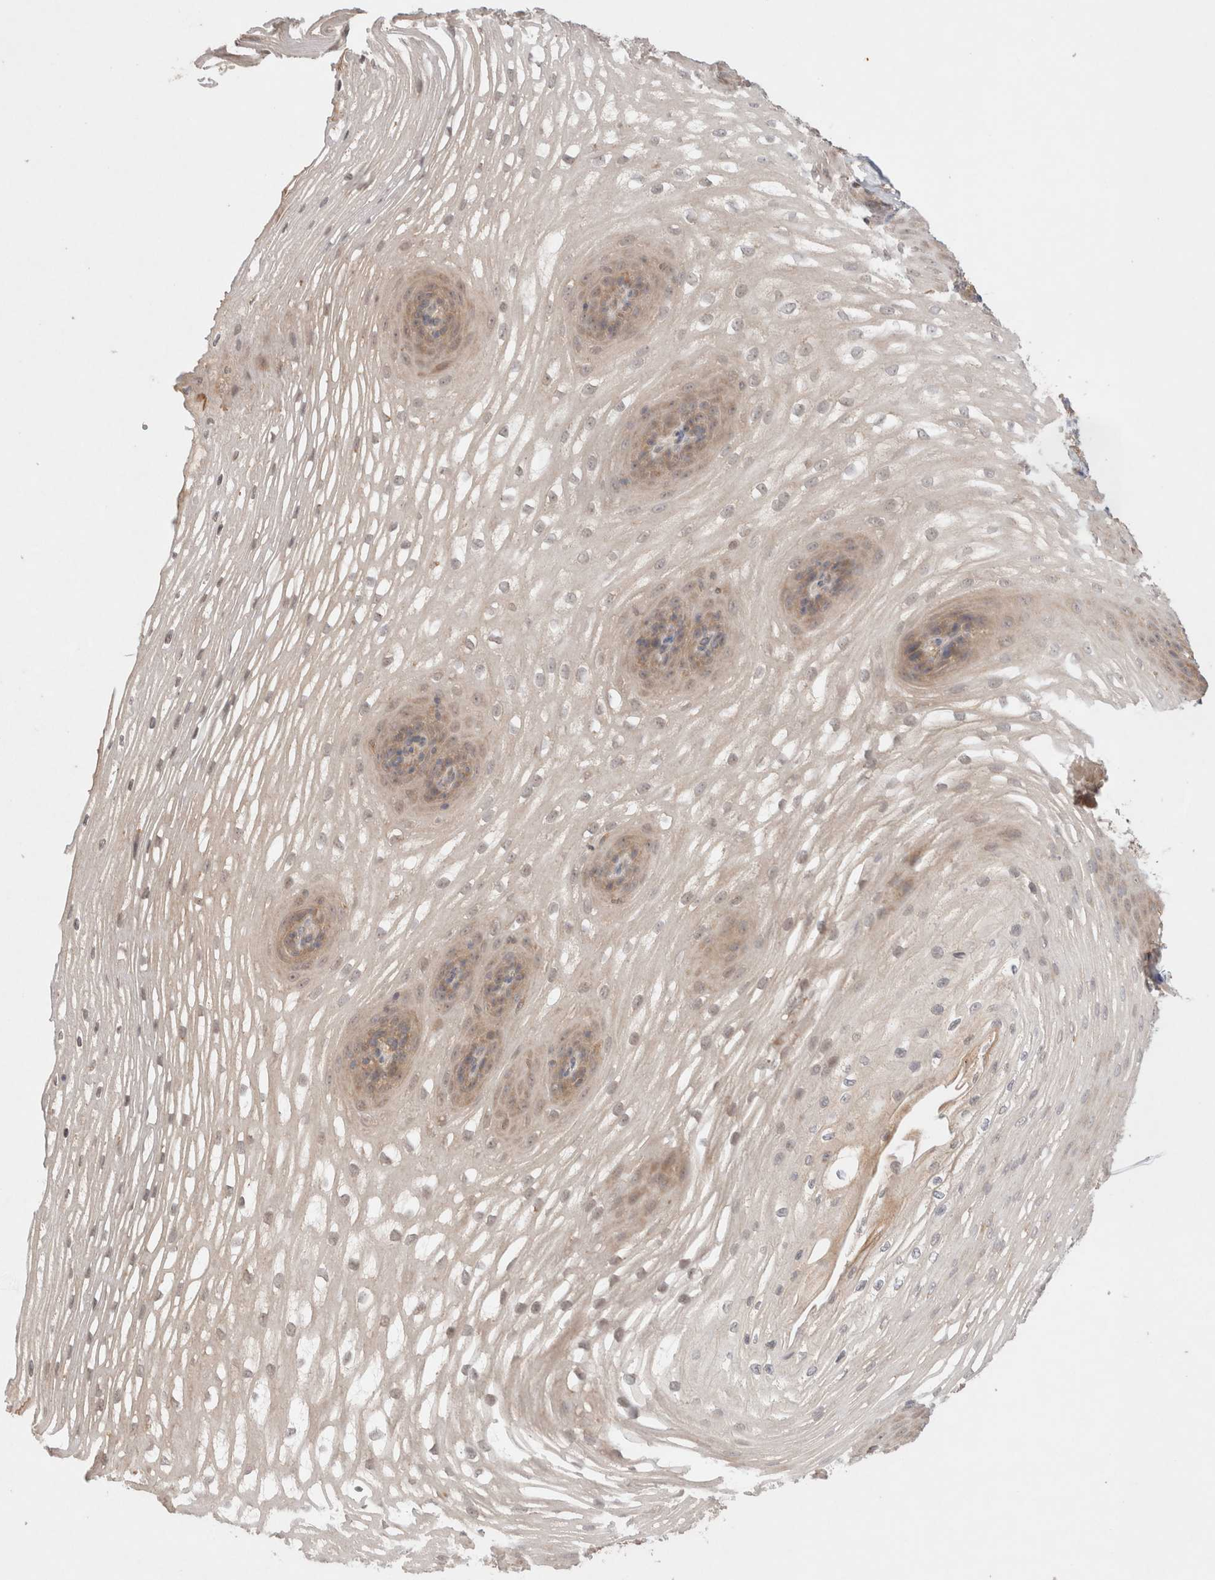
{"staining": {"intensity": "moderate", "quantity": "25%-75%", "location": "cytoplasmic/membranous"}, "tissue": "esophagus", "cell_type": "Squamous epithelial cells", "image_type": "normal", "snomed": [{"axis": "morphology", "description": "Normal tissue, NOS"}, {"axis": "topography", "description": "Esophagus"}], "caption": "Benign esophagus reveals moderate cytoplasmic/membranous staining in approximately 25%-75% of squamous epithelial cells.", "gene": "KLHL20", "patient": {"sex": "female", "age": 66}}